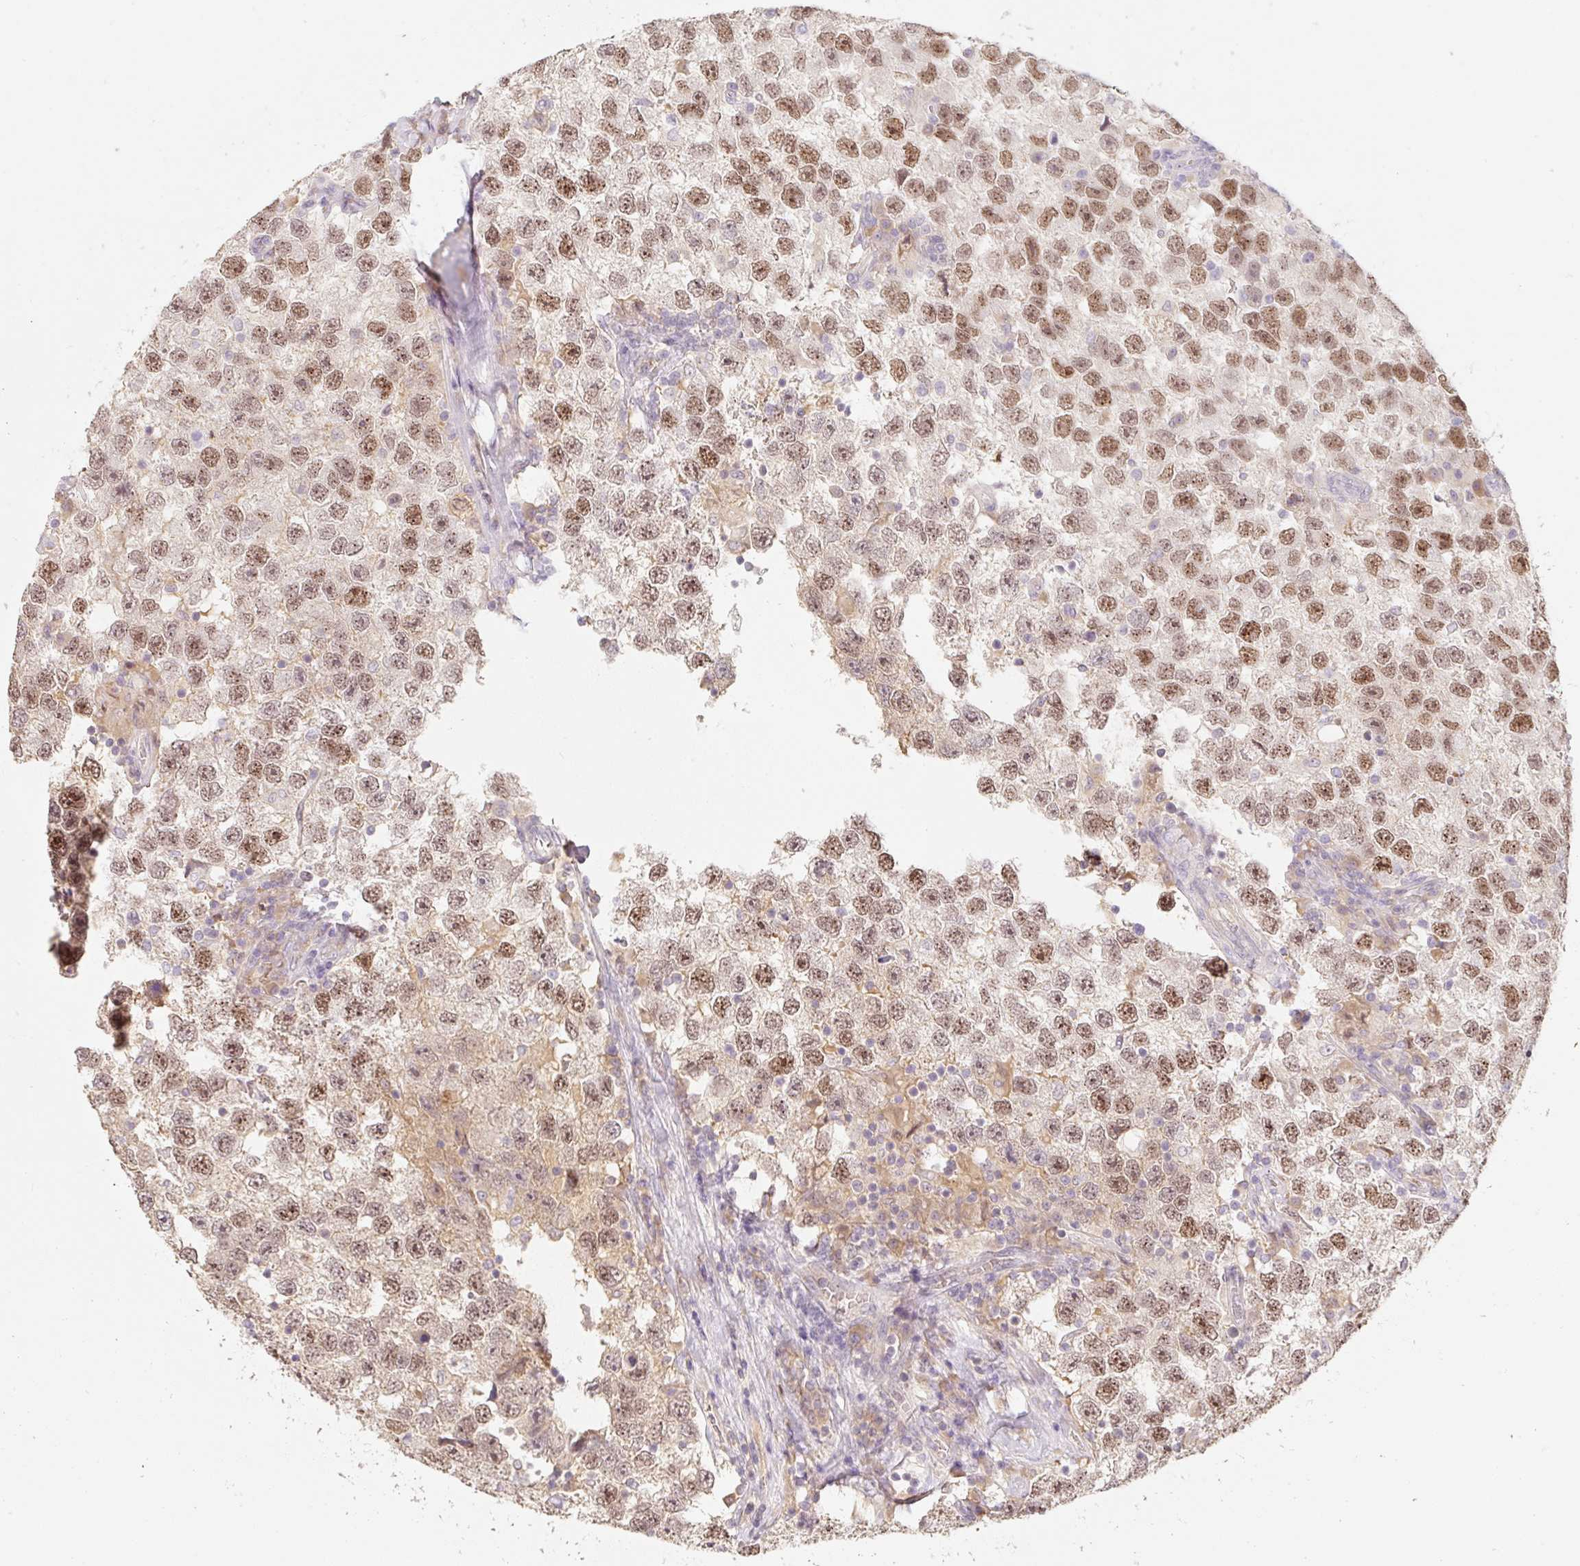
{"staining": {"intensity": "moderate", "quantity": ">75%", "location": "nuclear"}, "tissue": "testis cancer", "cell_type": "Tumor cells", "image_type": "cancer", "snomed": [{"axis": "morphology", "description": "Seminoma, NOS"}, {"axis": "topography", "description": "Testis"}], "caption": "DAB (3,3'-diaminobenzidine) immunohistochemical staining of testis seminoma demonstrates moderate nuclear protein positivity in about >75% of tumor cells.", "gene": "MIA2", "patient": {"sex": "male", "age": 26}}